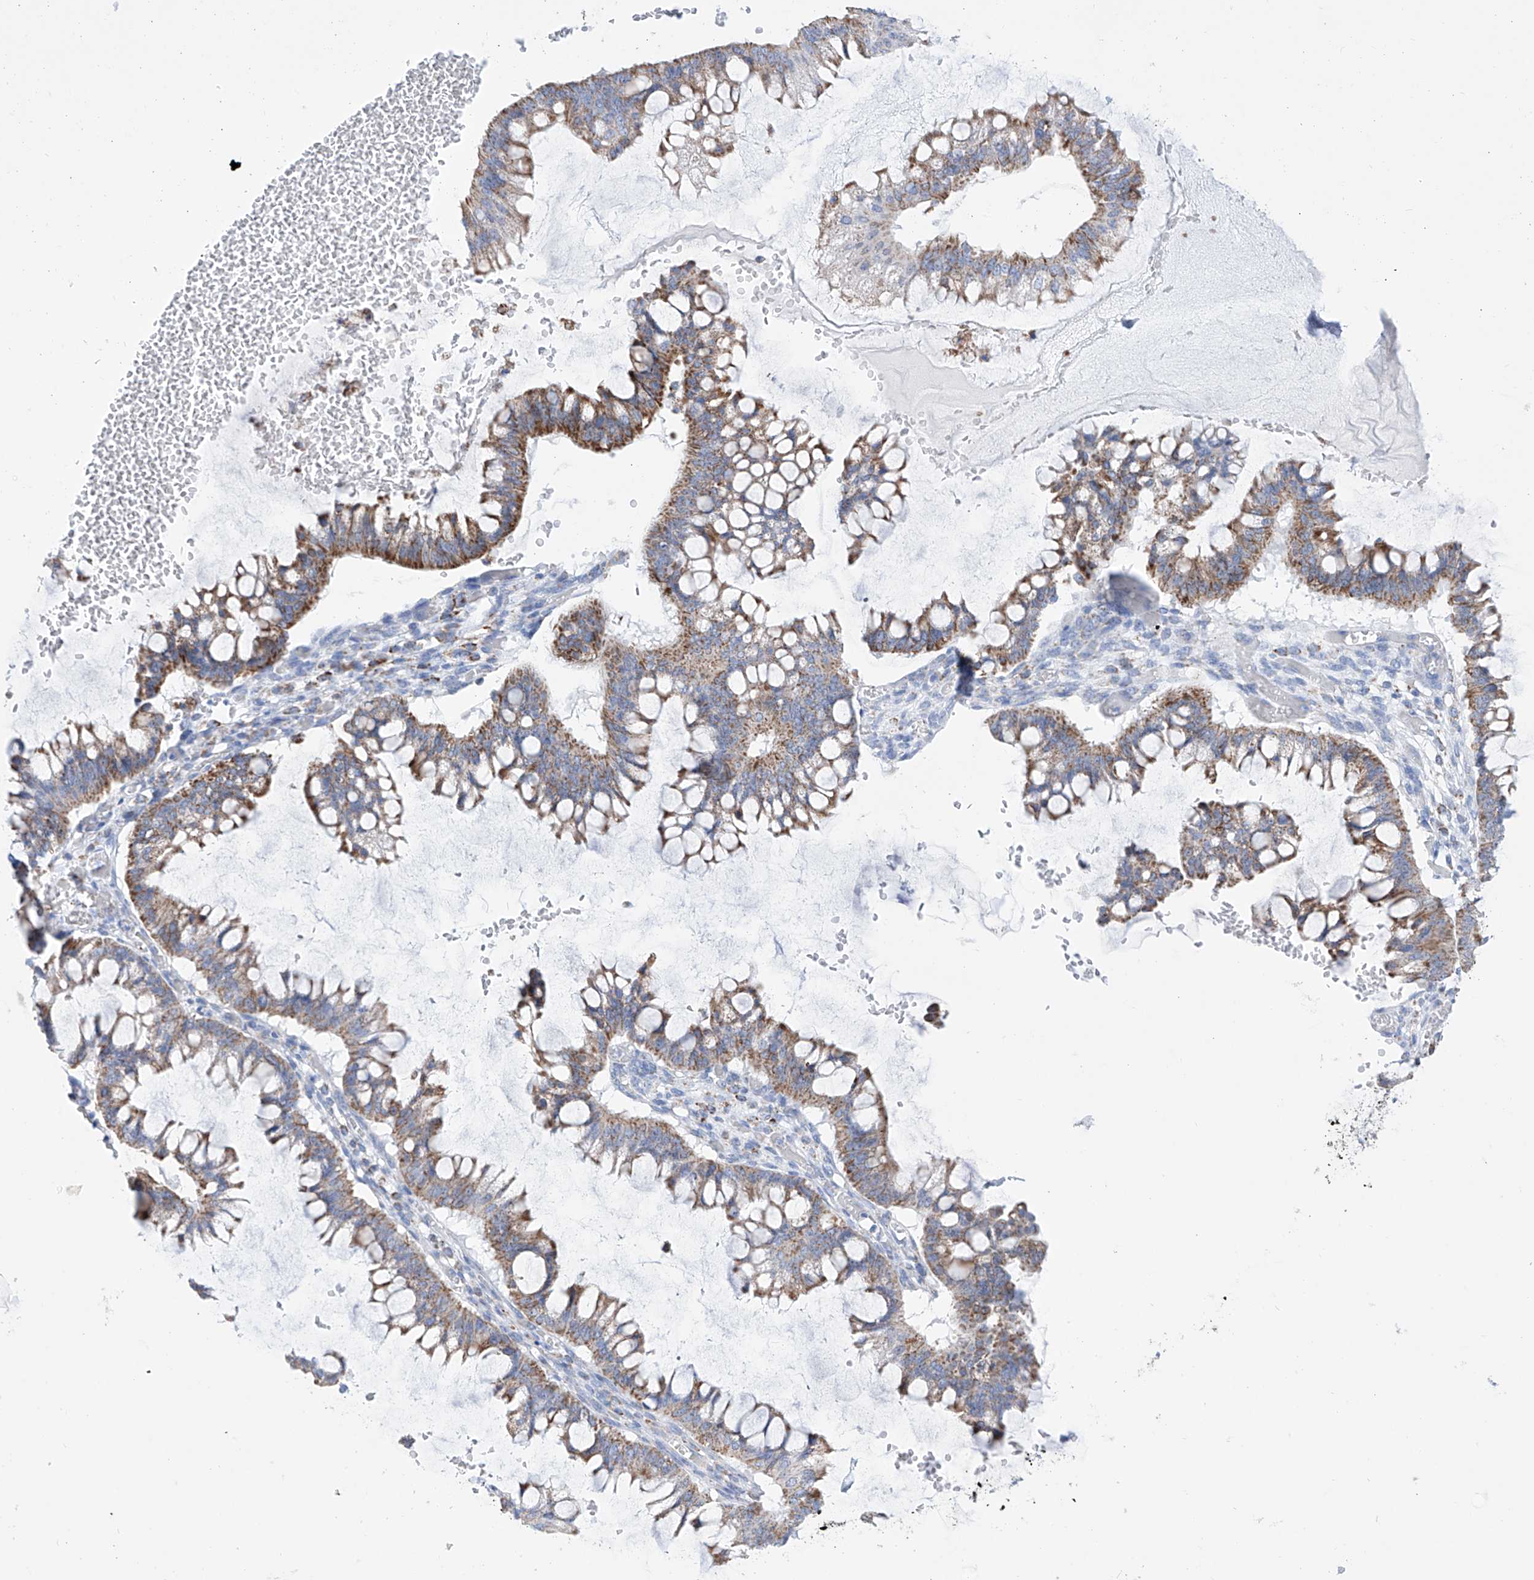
{"staining": {"intensity": "moderate", "quantity": ">75%", "location": "cytoplasmic/membranous"}, "tissue": "ovarian cancer", "cell_type": "Tumor cells", "image_type": "cancer", "snomed": [{"axis": "morphology", "description": "Cystadenocarcinoma, mucinous, NOS"}, {"axis": "topography", "description": "Ovary"}], "caption": "This image demonstrates ovarian cancer stained with immunohistochemistry (IHC) to label a protein in brown. The cytoplasmic/membranous of tumor cells show moderate positivity for the protein. Nuclei are counter-stained blue.", "gene": "ALDH6A1", "patient": {"sex": "female", "age": 73}}